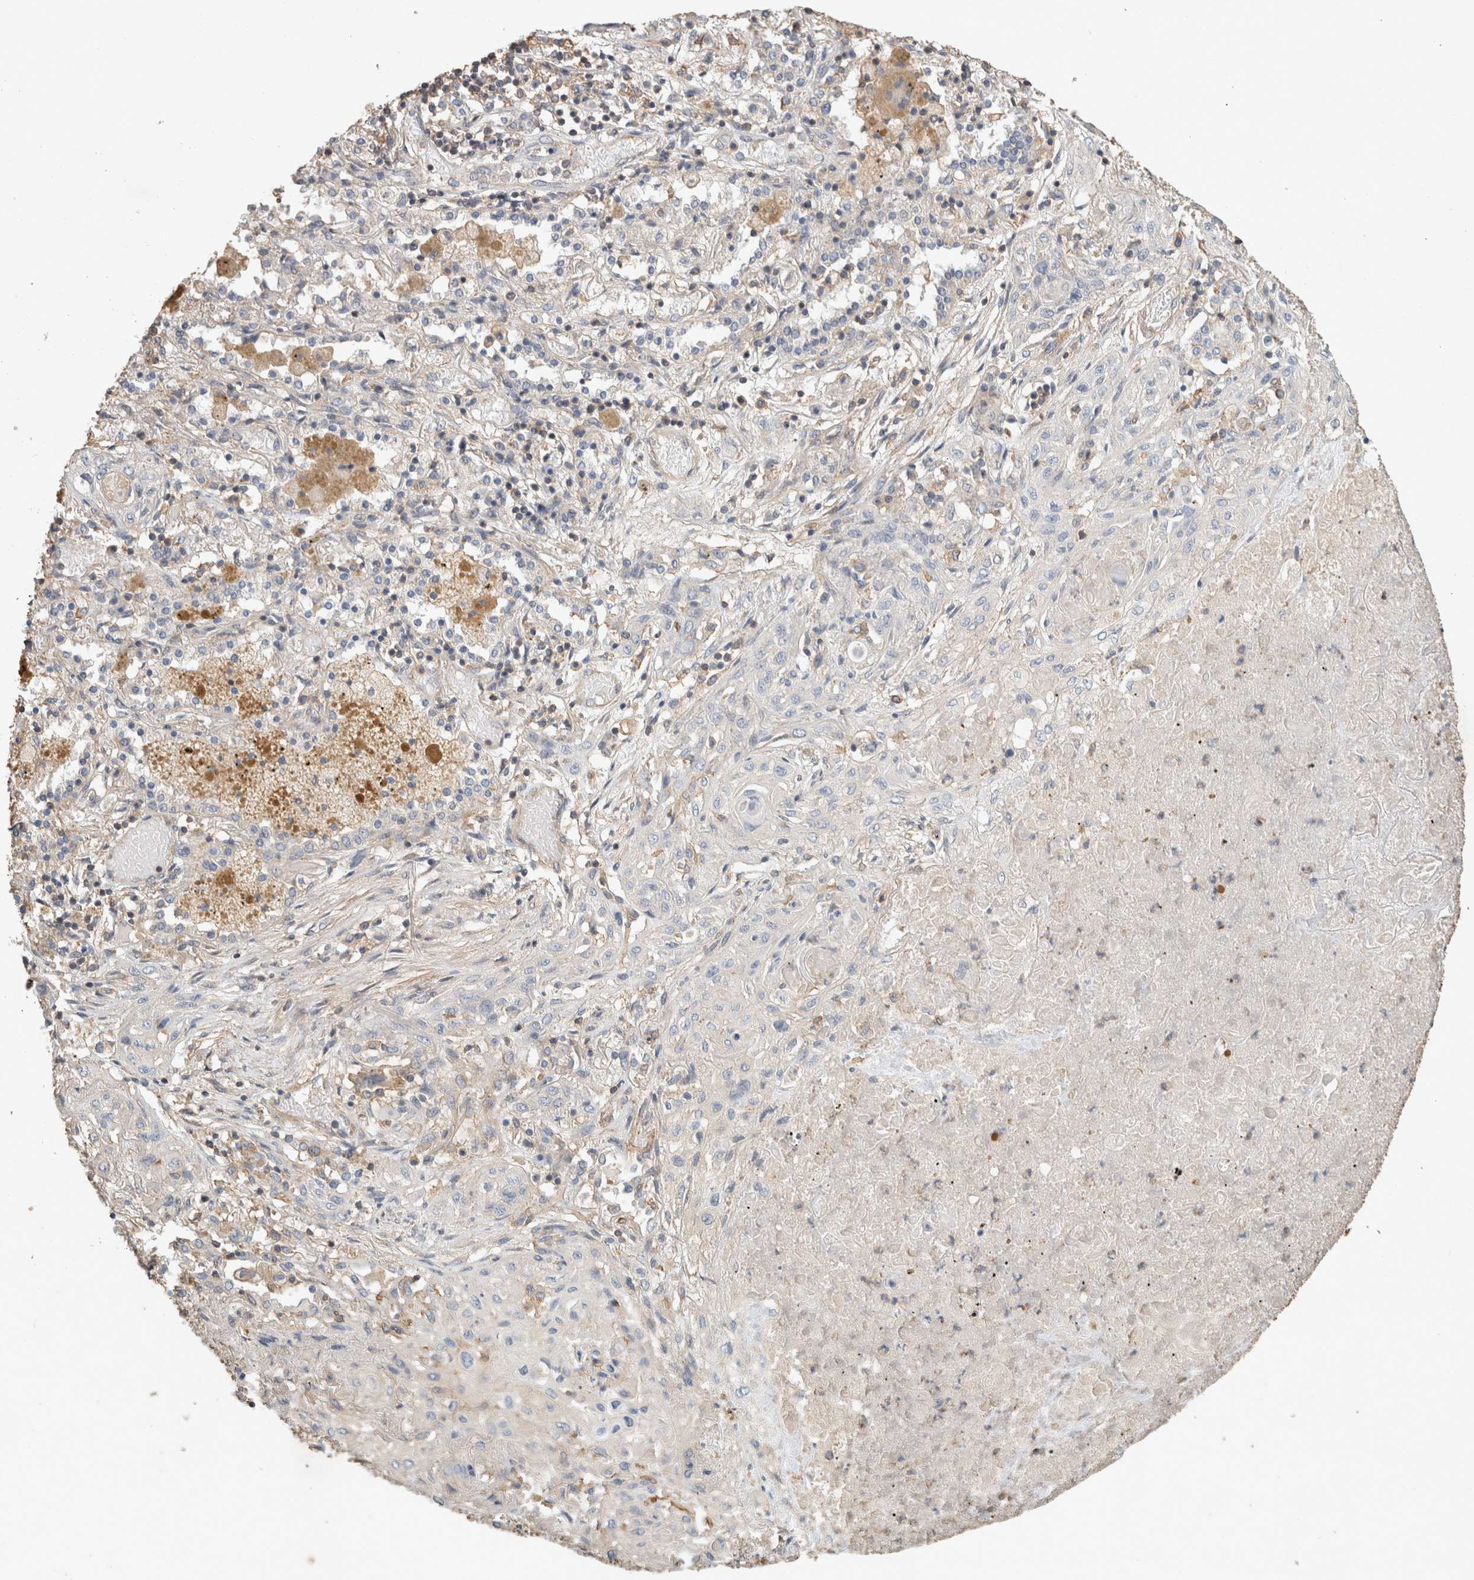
{"staining": {"intensity": "negative", "quantity": "none", "location": "none"}, "tissue": "lung cancer", "cell_type": "Tumor cells", "image_type": "cancer", "snomed": [{"axis": "morphology", "description": "Squamous cell carcinoma, NOS"}, {"axis": "topography", "description": "Lung"}], "caption": "An IHC photomicrograph of lung squamous cell carcinoma is shown. There is no staining in tumor cells of lung squamous cell carcinoma.", "gene": "EIF4G3", "patient": {"sex": "female", "age": 47}}